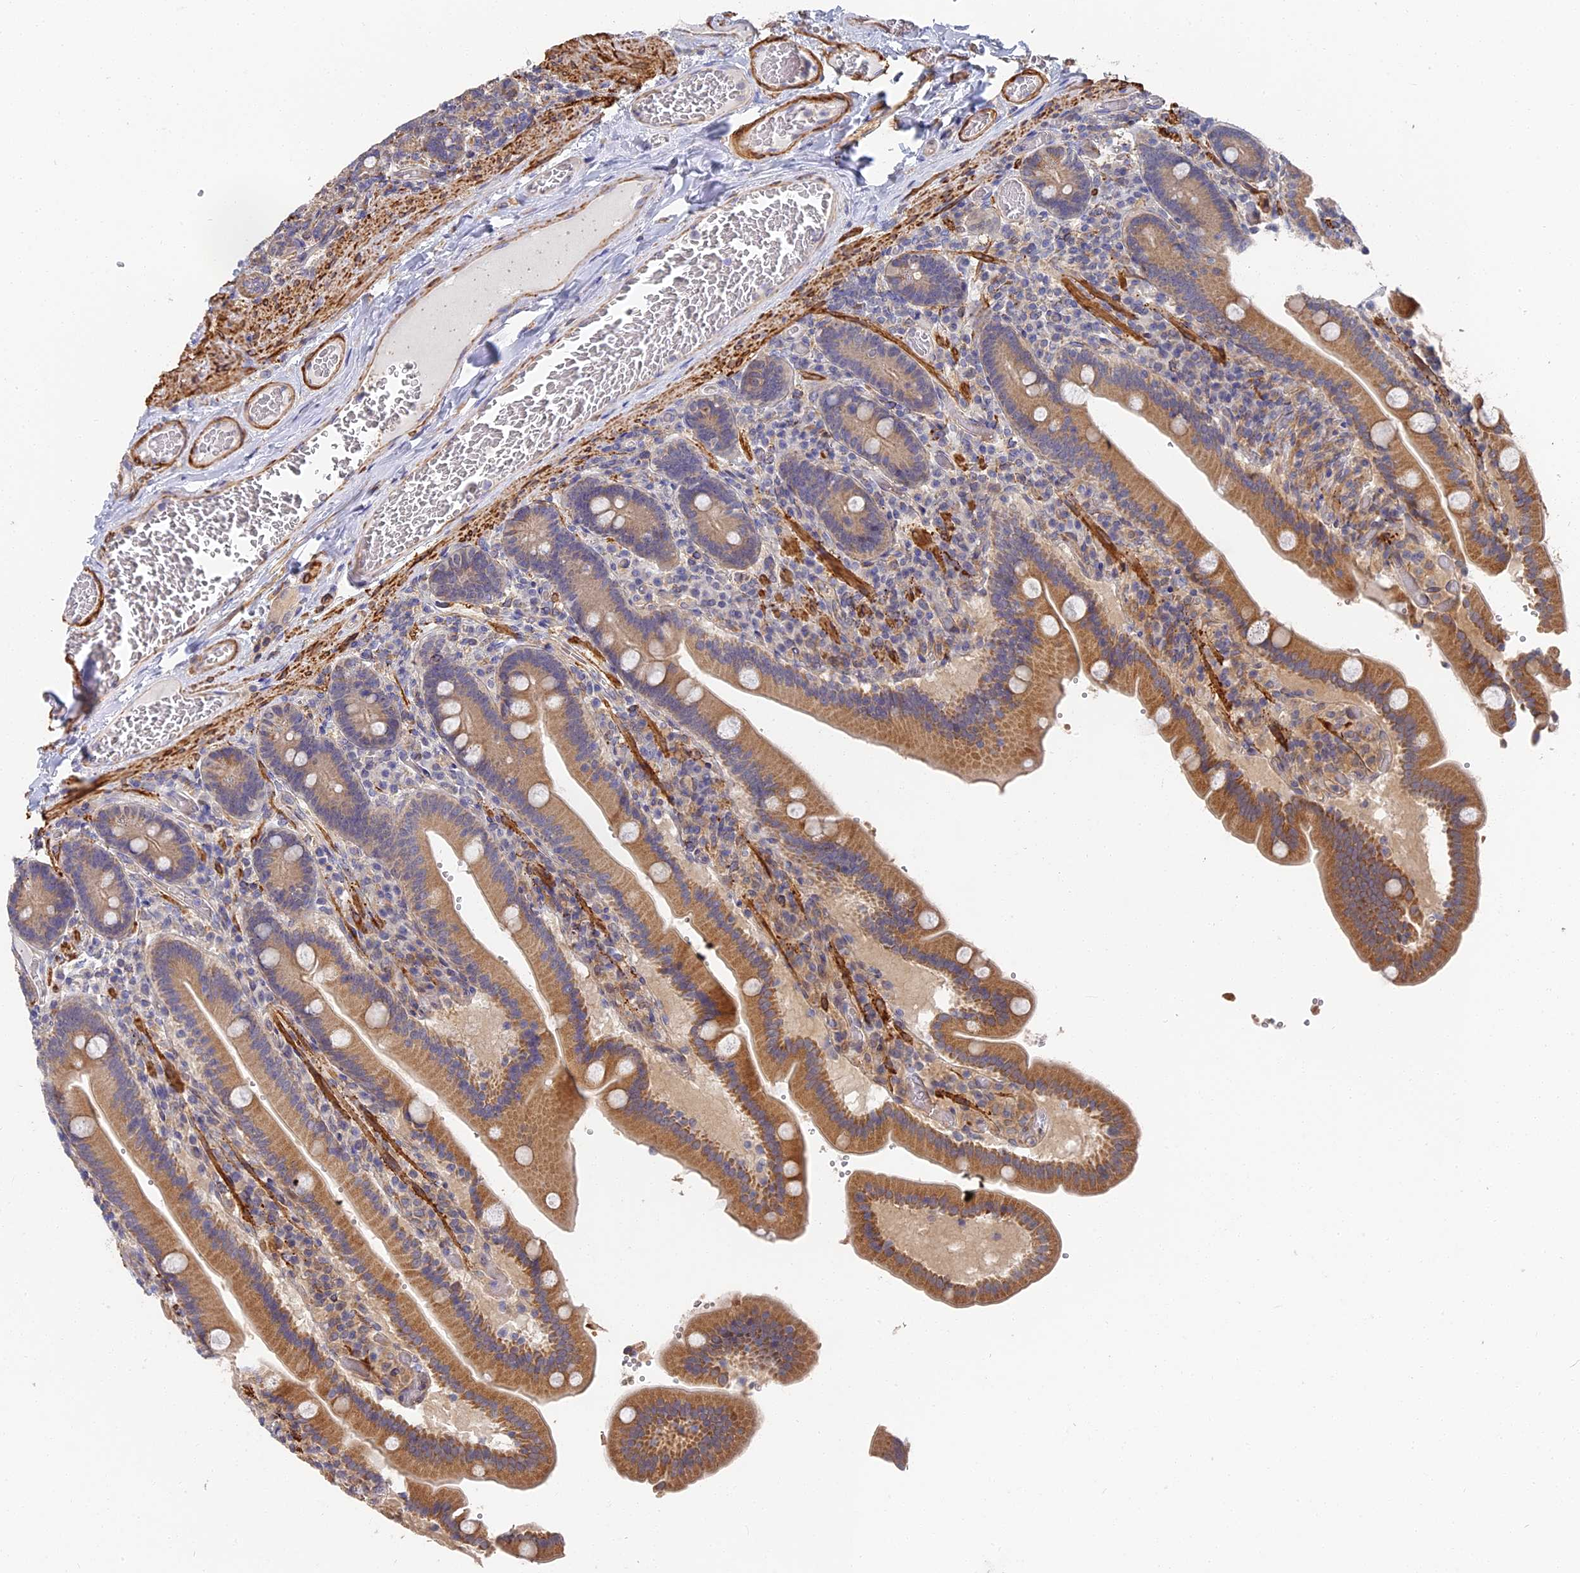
{"staining": {"intensity": "moderate", "quantity": ">75%", "location": "cytoplasmic/membranous"}, "tissue": "duodenum", "cell_type": "Glandular cells", "image_type": "normal", "snomed": [{"axis": "morphology", "description": "Normal tissue, NOS"}, {"axis": "topography", "description": "Duodenum"}], "caption": "Protein staining of benign duodenum reveals moderate cytoplasmic/membranous positivity in about >75% of glandular cells.", "gene": "CCDC113", "patient": {"sex": "female", "age": 62}}